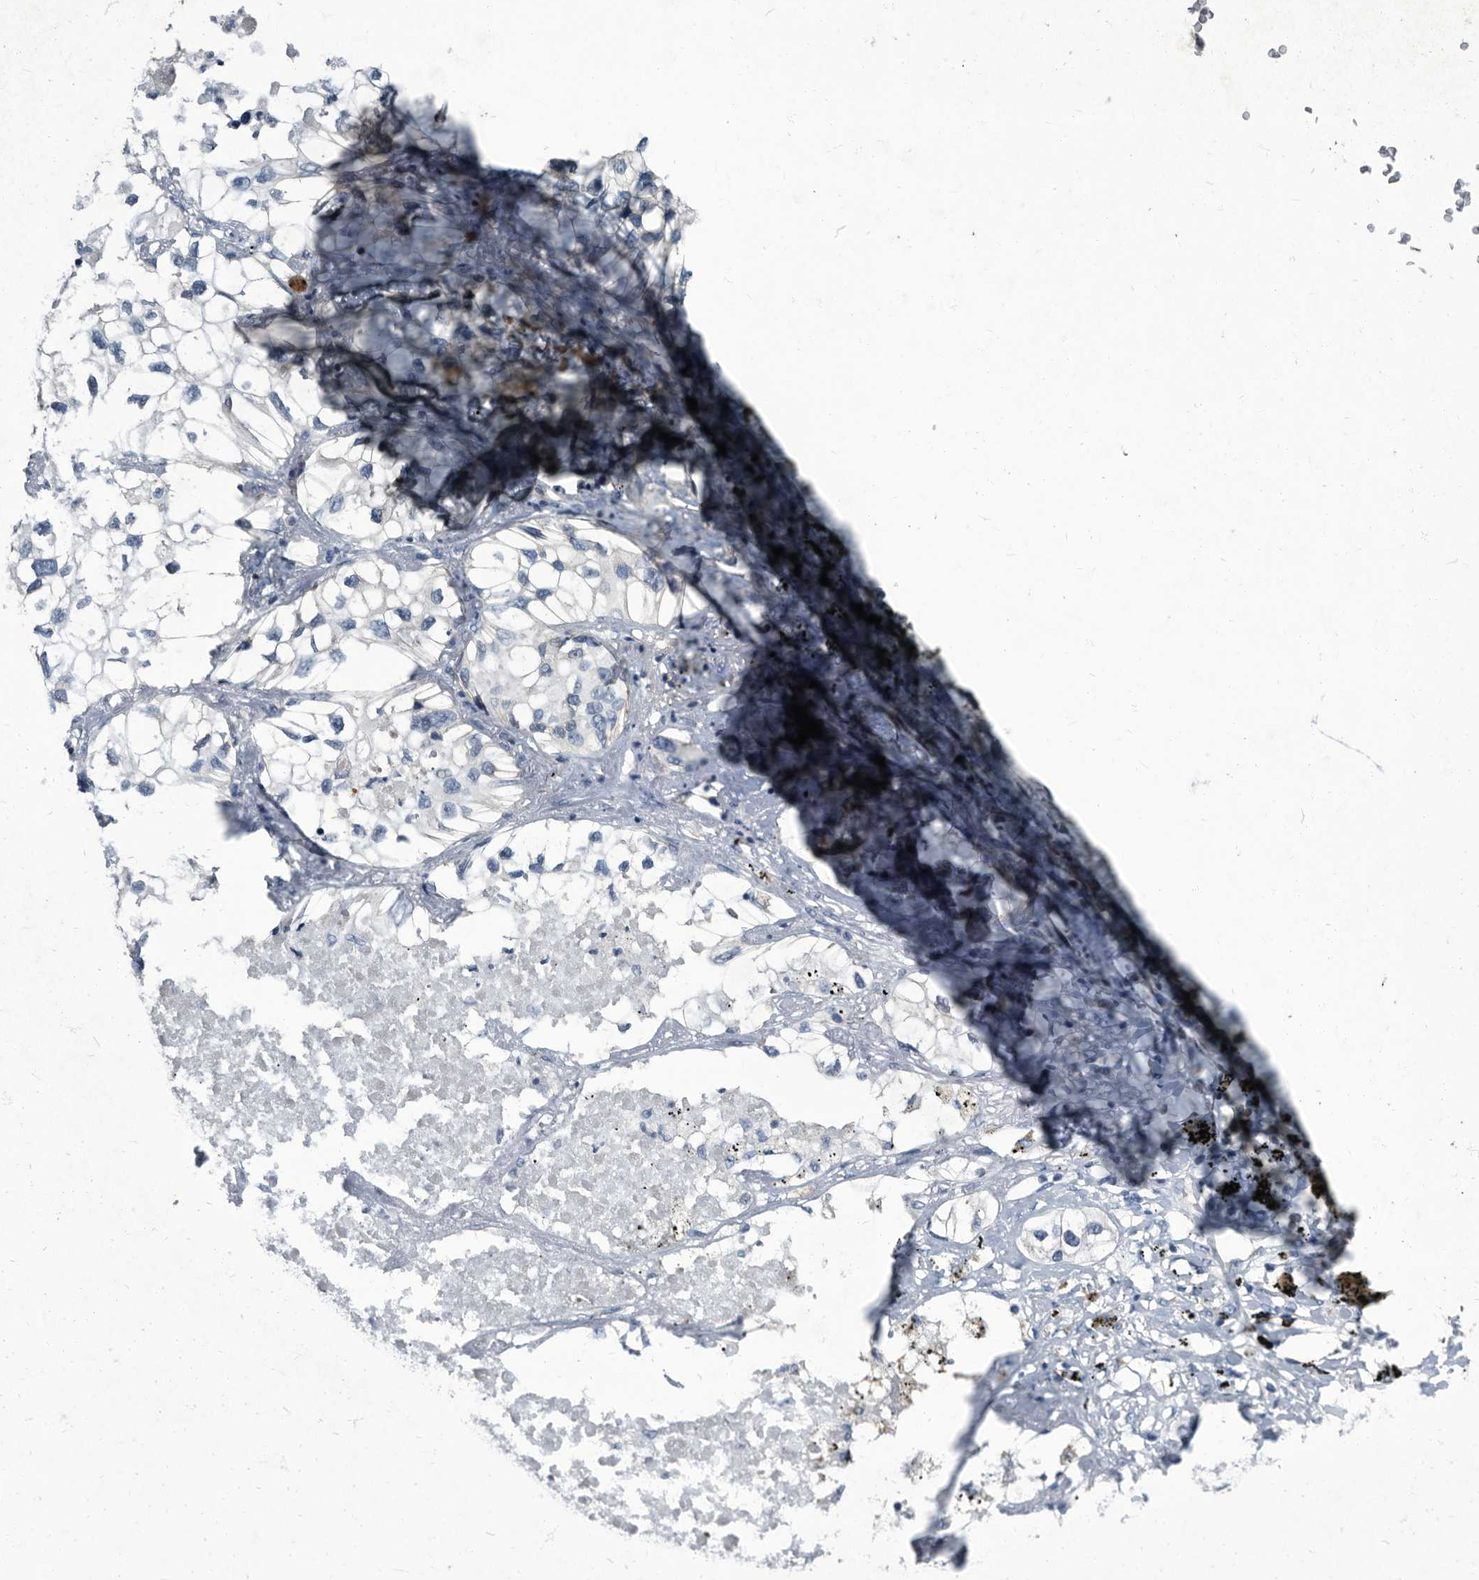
{"staining": {"intensity": "negative", "quantity": "none", "location": "none"}, "tissue": "lung cancer", "cell_type": "Tumor cells", "image_type": "cancer", "snomed": [{"axis": "morphology", "description": "Adenocarcinoma, NOS"}, {"axis": "topography", "description": "Lung"}], "caption": "A micrograph of lung cancer (adenocarcinoma) stained for a protein demonstrates no brown staining in tumor cells. (Immunohistochemistry (ihc), brightfield microscopy, high magnification).", "gene": "CDV3", "patient": {"sex": "male", "age": 63}}